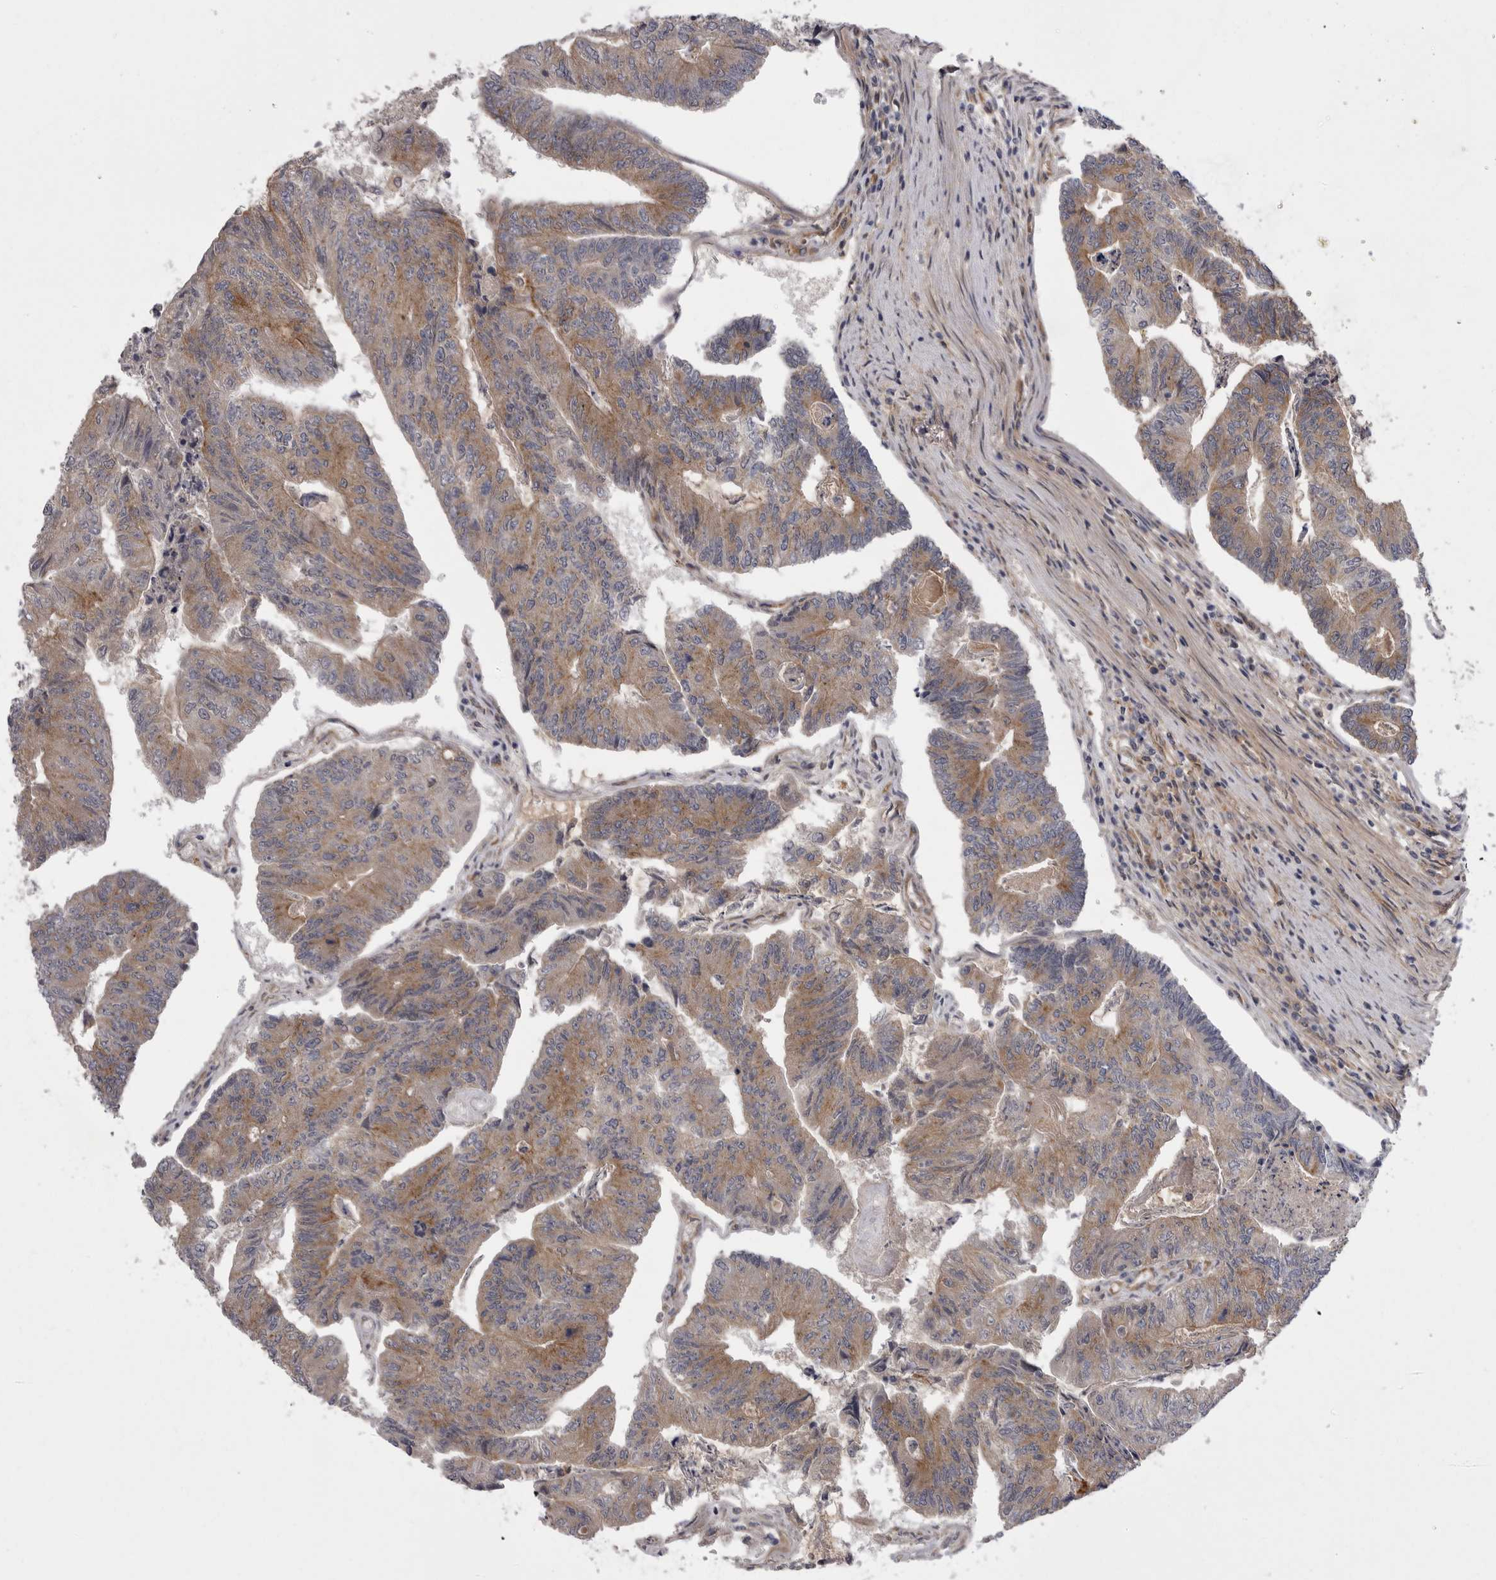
{"staining": {"intensity": "moderate", "quantity": "25%-75%", "location": "cytoplasmic/membranous"}, "tissue": "colorectal cancer", "cell_type": "Tumor cells", "image_type": "cancer", "snomed": [{"axis": "morphology", "description": "Adenocarcinoma, NOS"}, {"axis": "topography", "description": "Colon"}], "caption": "Tumor cells demonstrate moderate cytoplasmic/membranous staining in about 25%-75% of cells in colorectal adenocarcinoma.", "gene": "OSBPL9", "patient": {"sex": "female", "age": 67}}